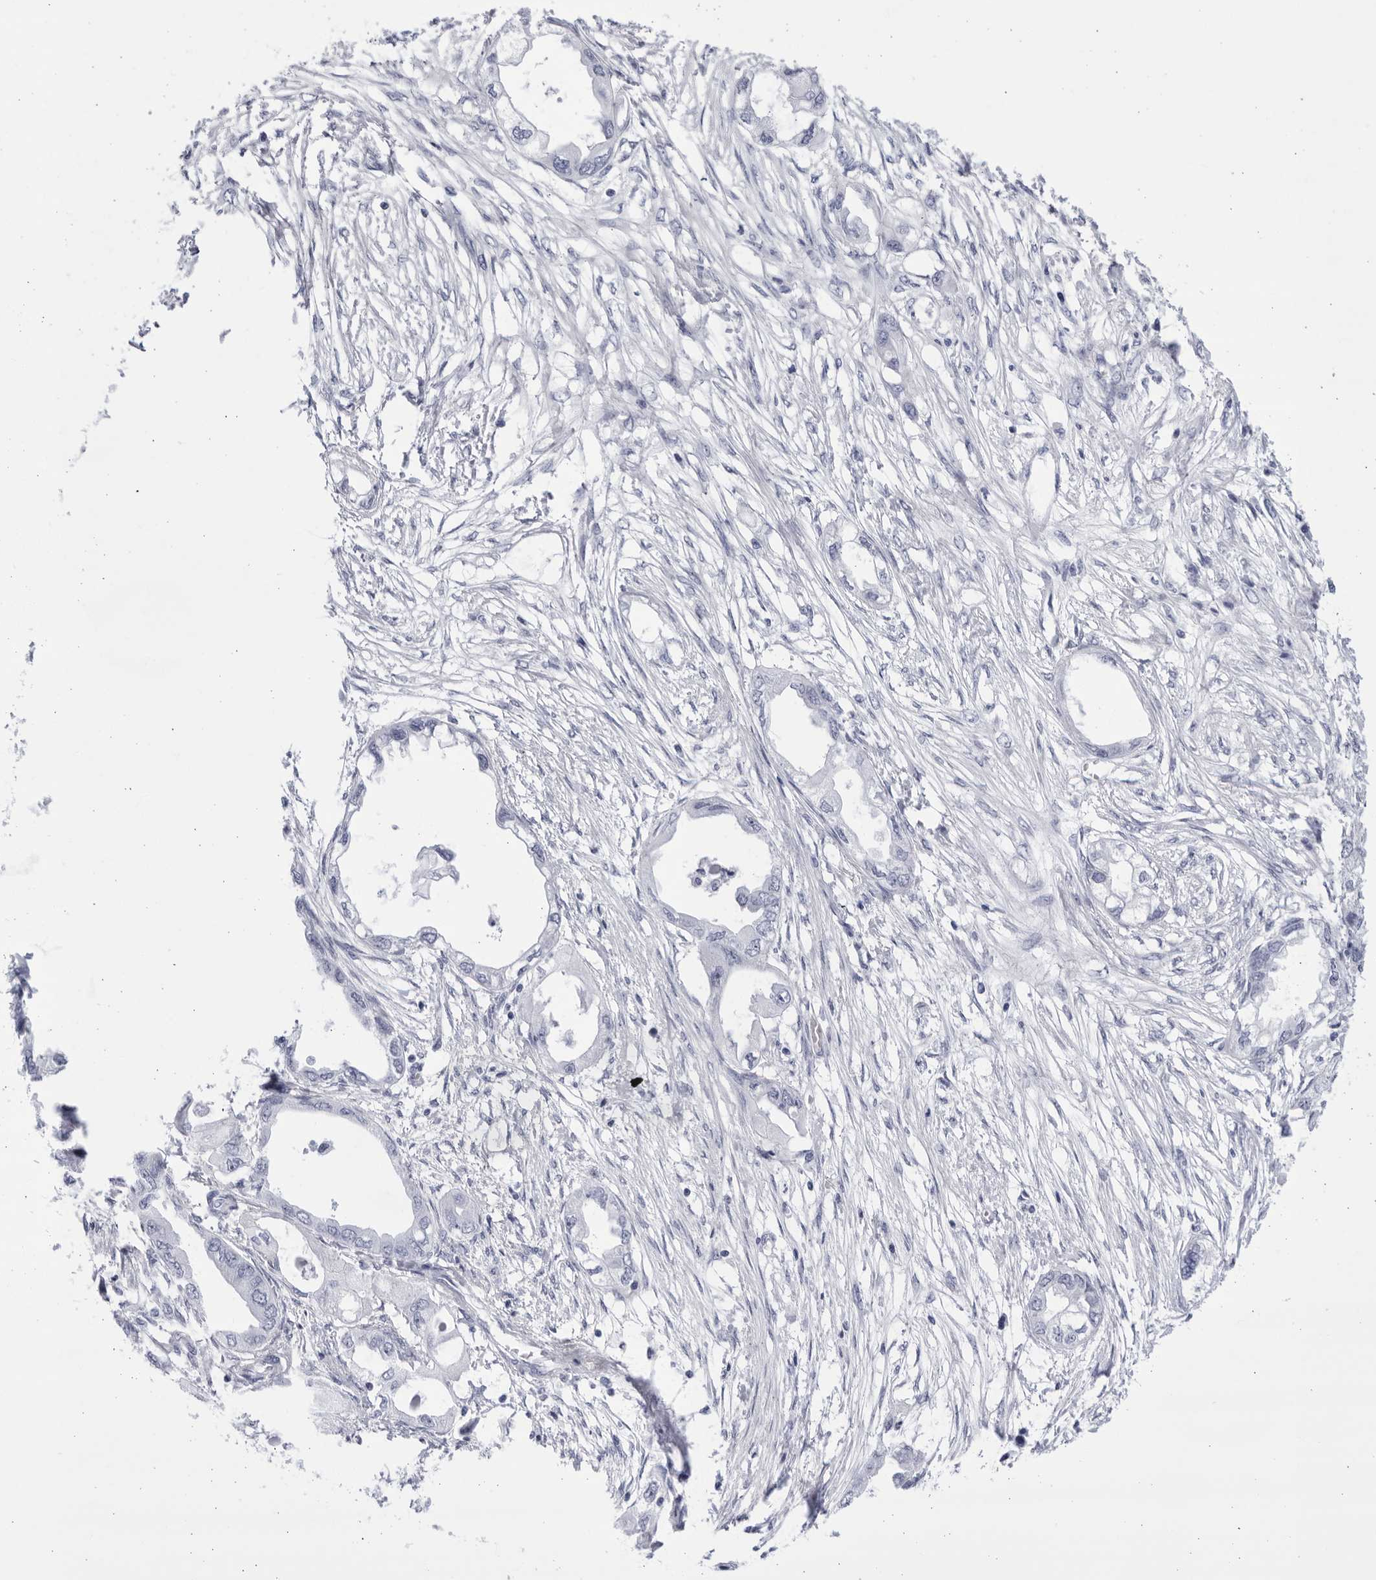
{"staining": {"intensity": "negative", "quantity": "none", "location": "none"}, "tissue": "endometrial cancer", "cell_type": "Tumor cells", "image_type": "cancer", "snomed": [{"axis": "morphology", "description": "Adenocarcinoma, NOS"}, {"axis": "morphology", "description": "Adenocarcinoma, metastatic, NOS"}, {"axis": "topography", "description": "Adipose tissue"}, {"axis": "topography", "description": "Endometrium"}], "caption": "There is no significant staining in tumor cells of endometrial cancer. (Immunohistochemistry, brightfield microscopy, high magnification).", "gene": "CCDC181", "patient": {"sex": "female", "age": 67}}